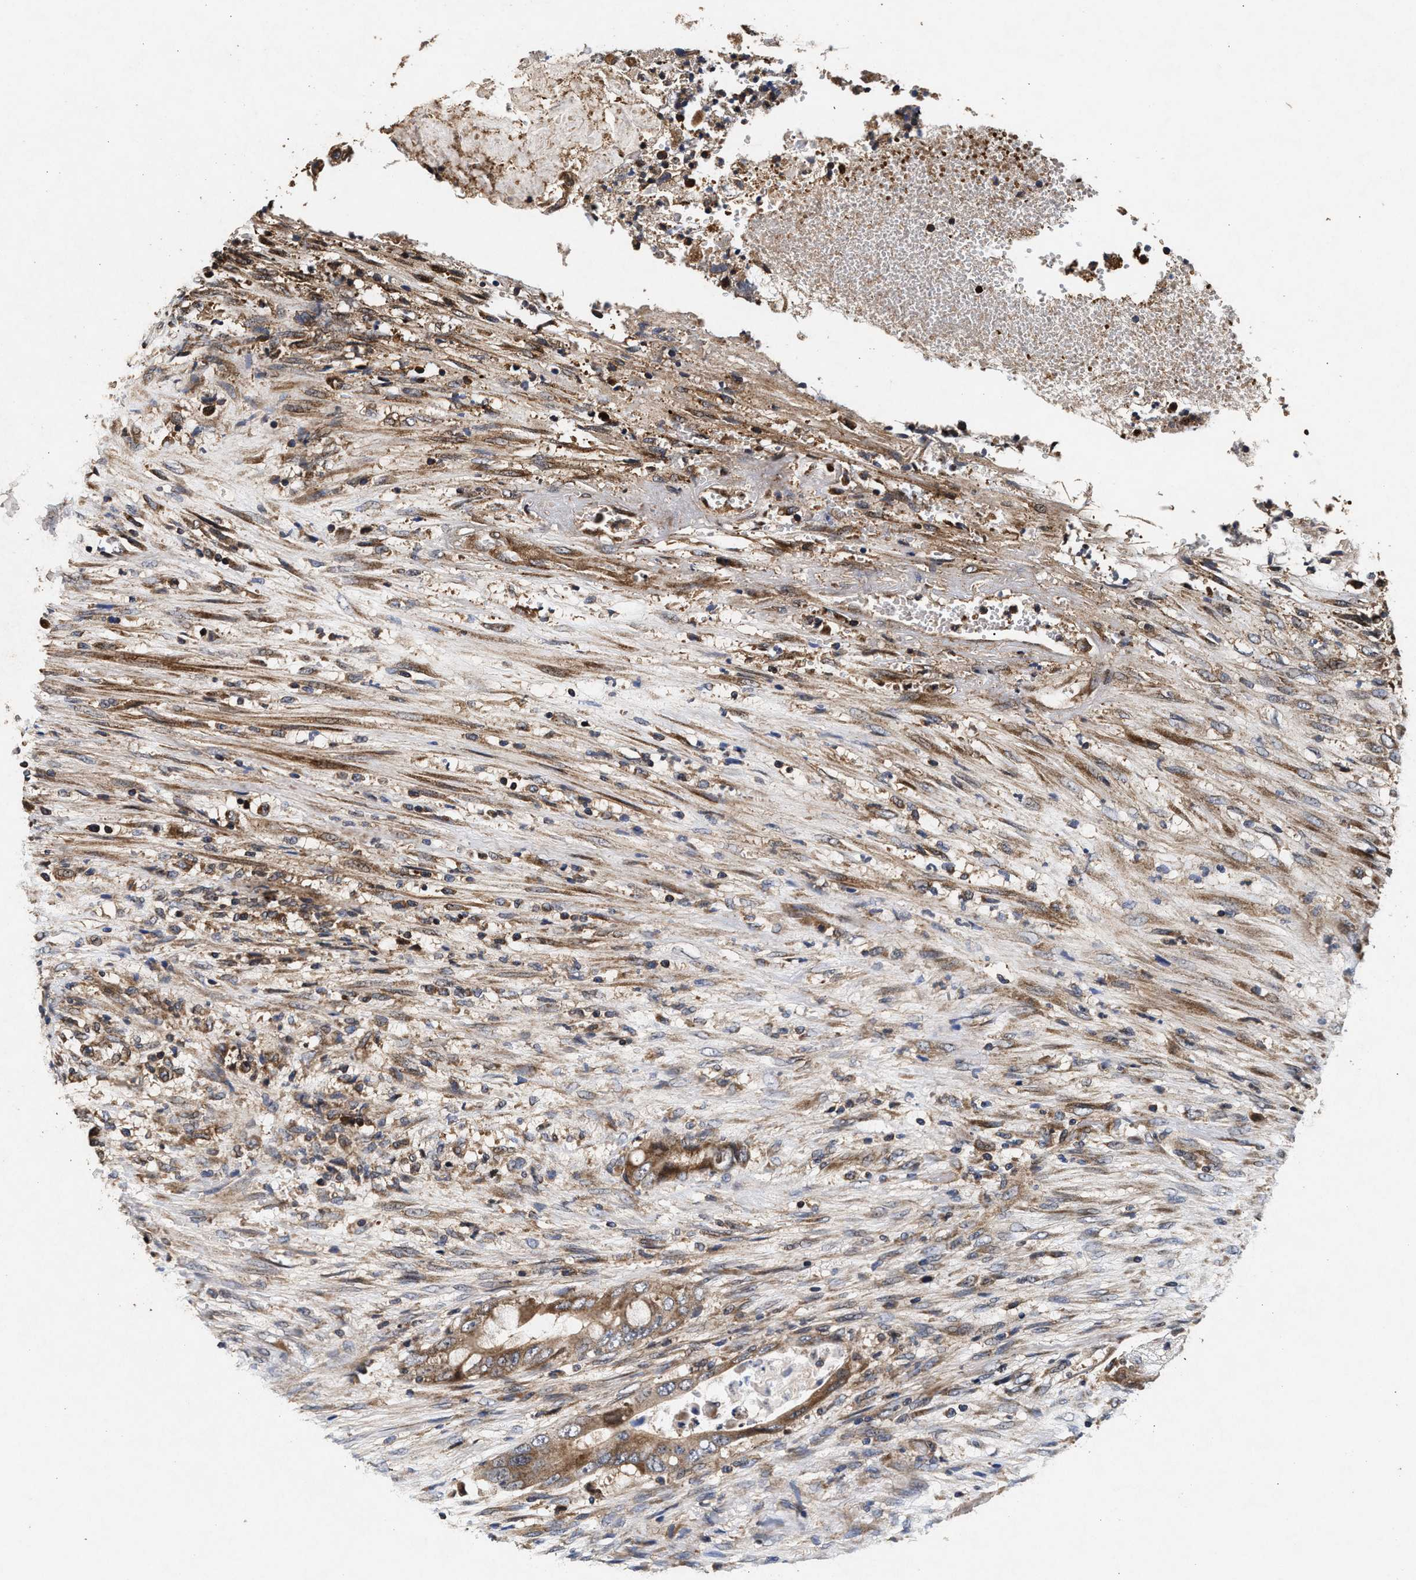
{"staining": {"intensity": "moderate", "quantity": ">75%", "location": "cytoplasmic/membranous"}, "tissue": "colorectal cancer", "cell_type": "Tumor cells", "image_type": "cancer", "snomed": [{"axis": "morphology", "description": "Adenocarcinoma, NOS"}, {"axis": "topography", "description": "Rectum"}], "caption": "About >75% of tumor cells in colorectal cancer exhibit moderate cytoplasmic/membranous protein positivity as visualized by brown immunohistochemical staining.", "gene": "NFKB2", "patient": {"sex": "female", "age": 77}}